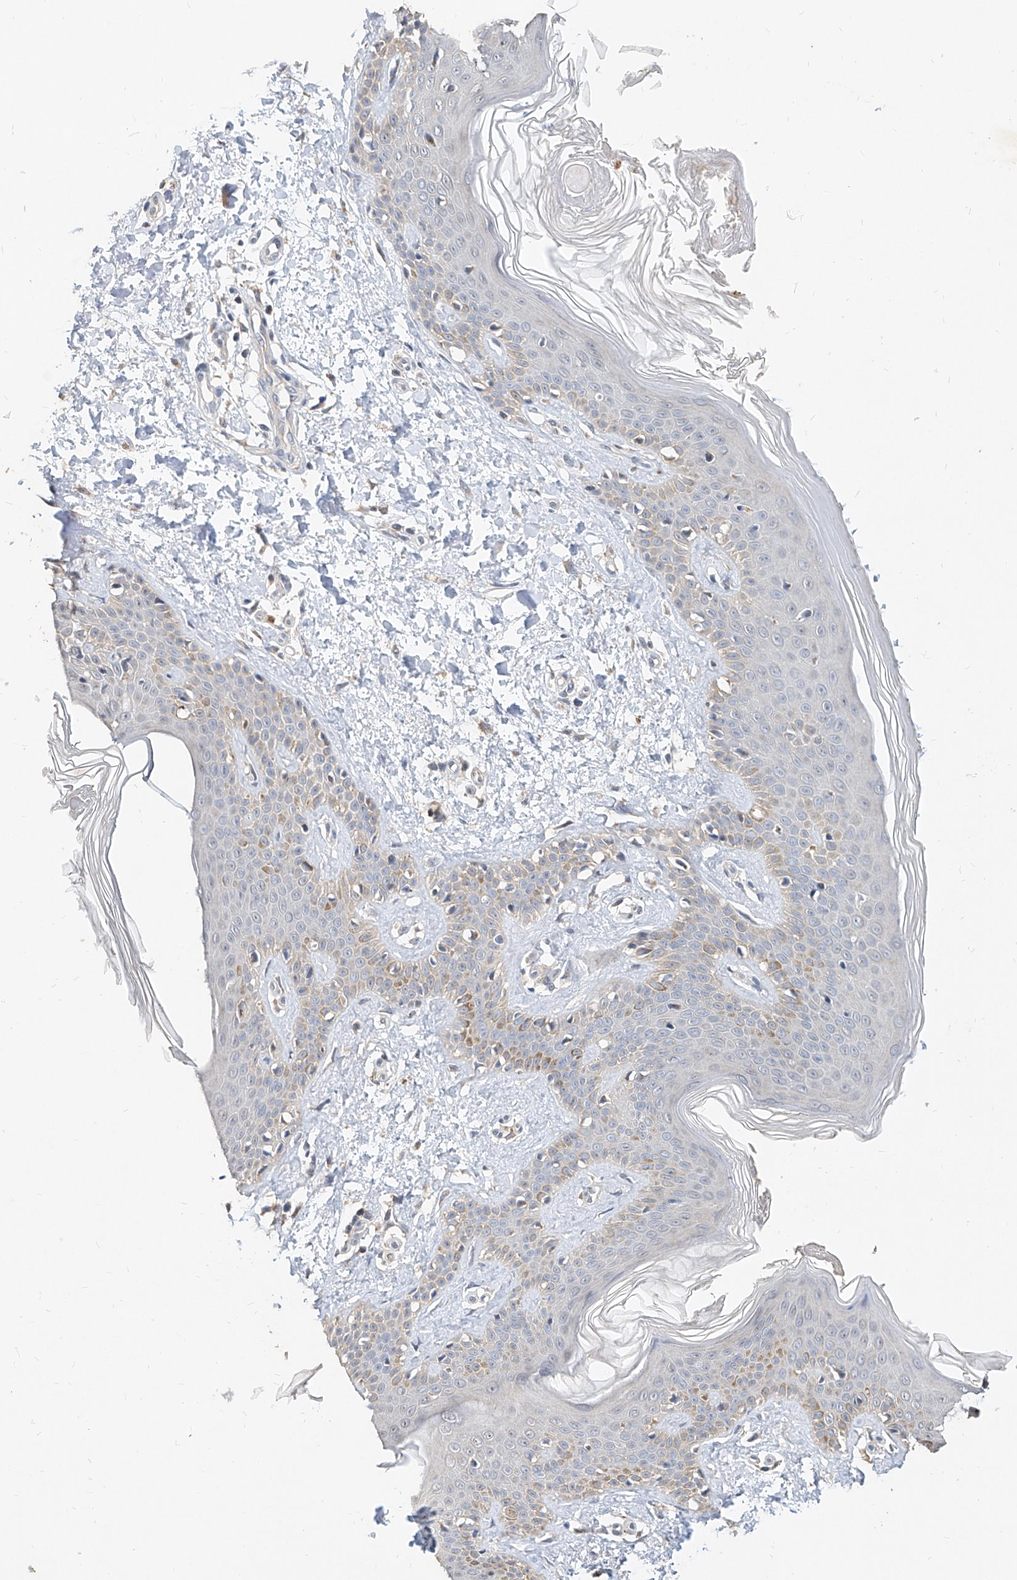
{"staining": {"intensity": "weak", "quantity": ">75%", "location": "cytoplasmic/membranous"}, "tissue": "skin", "cell_type": "Fibroblasts", "image_type": "normal", "snomed": [{"axis": "morphology", "description": "Normal tissue, NOS"}, {"axis": "topography", "description": "Skin"}], "caption": "Immunohistochemical staining of normal skin shows >75% levels of weak cytoplasmic/membranous protein positivity in about >75% of fibroblasts.", "gene": "MFSD4B", "patient": {"sex": "male", "age": 37}}